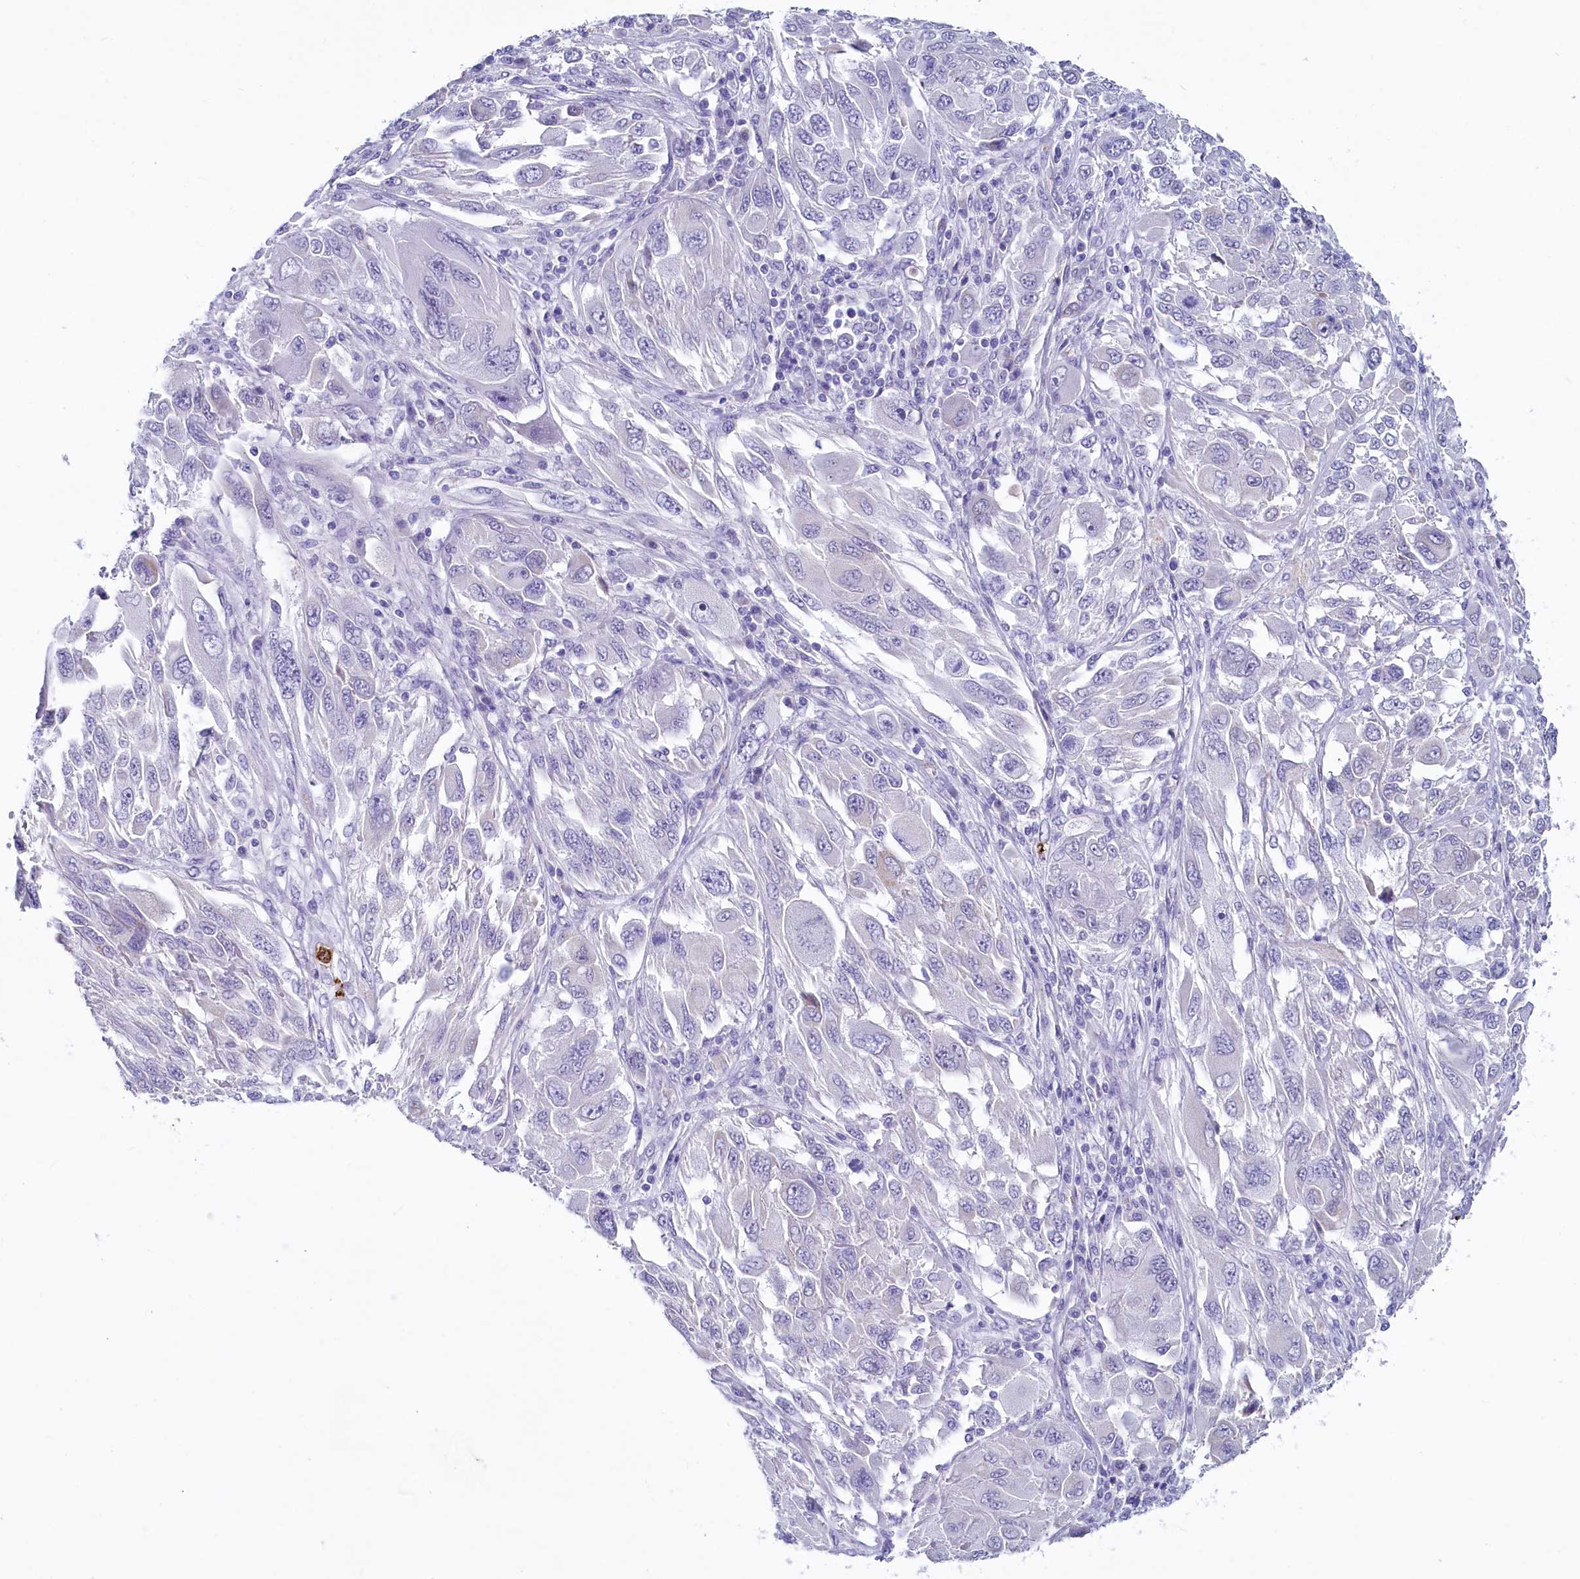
{"staining": {"intensity": "negative", "quantity": "none", "location": "none"}, "tissue": "melanoma", "cell_type": "Tumor cells", "image_type": "cancer", "snomed": [{"axis": "morphology", "description": "Malignant melanoma, NOS"}, {"axis": "topography", "description": "Skin"}], "caption": "The histopathology image reveals no significant positivity in tumor cells of melanoma.", "gene": "INSC", "patient": {"sex": "female", "age": 91}}